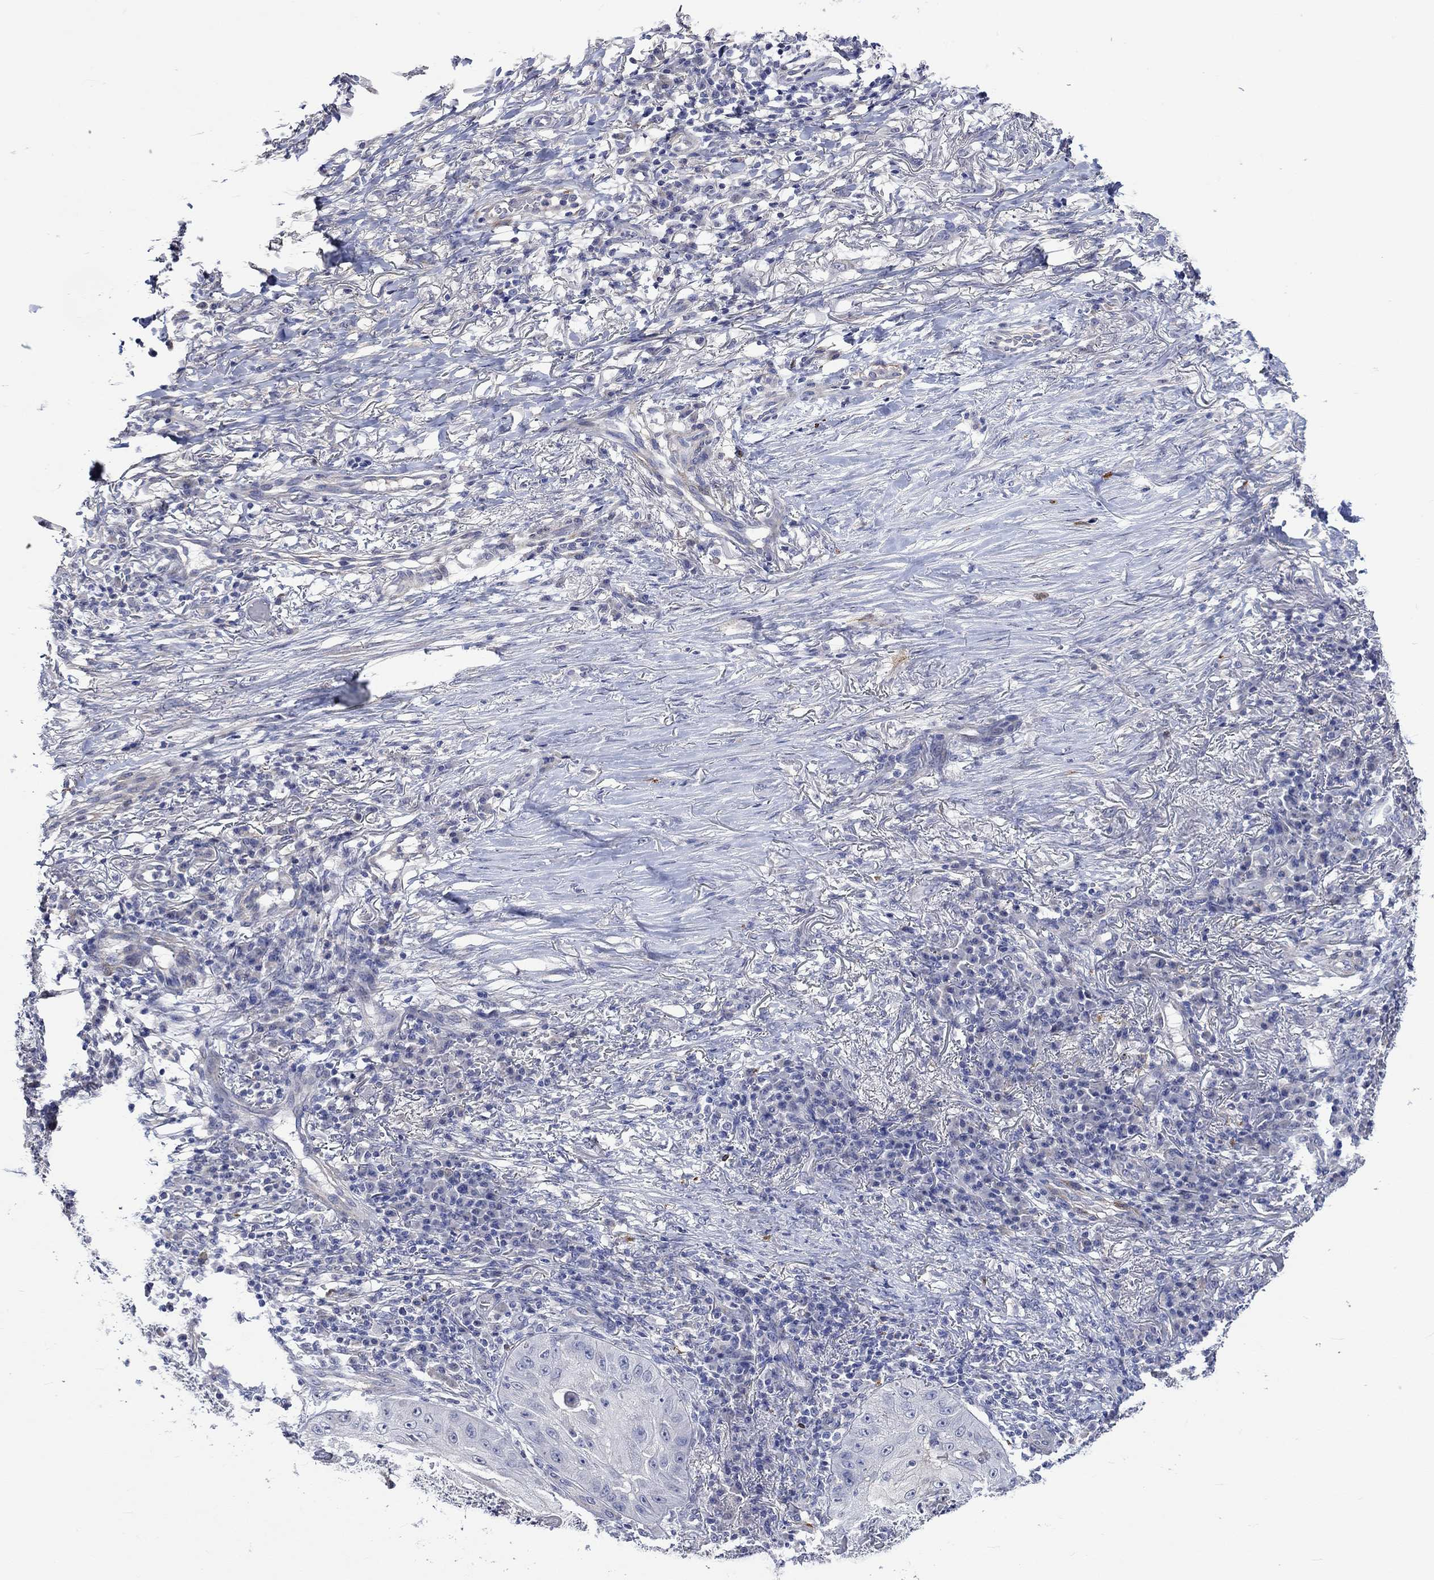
{"staining": {"intensity": "negative", "quantity": "none", "location": "none"}, "tissue": "skin cancer", "cell_type": "Tumor cells", "image_type": "cancer", "snomed": [{"axis": "morphology", "description": "Squamous cell carcinoma, NOS"}, {"axis": "topography", "description": "Skin"}], "caption": "Immunohistochemistry (IHC) micrograph of neoplastic tissue: human skin squamous cell carcinoma stained with DAB exhibits no significant protein staining in tumor cells. (Stains: DAB immunohistochemistry (IHC) with hematoxylin counter stain, Microscopy: brightfield microscopy at high magnification).", "gene": "CRYAB", "patient": {"sex": "male", "age": 70}}